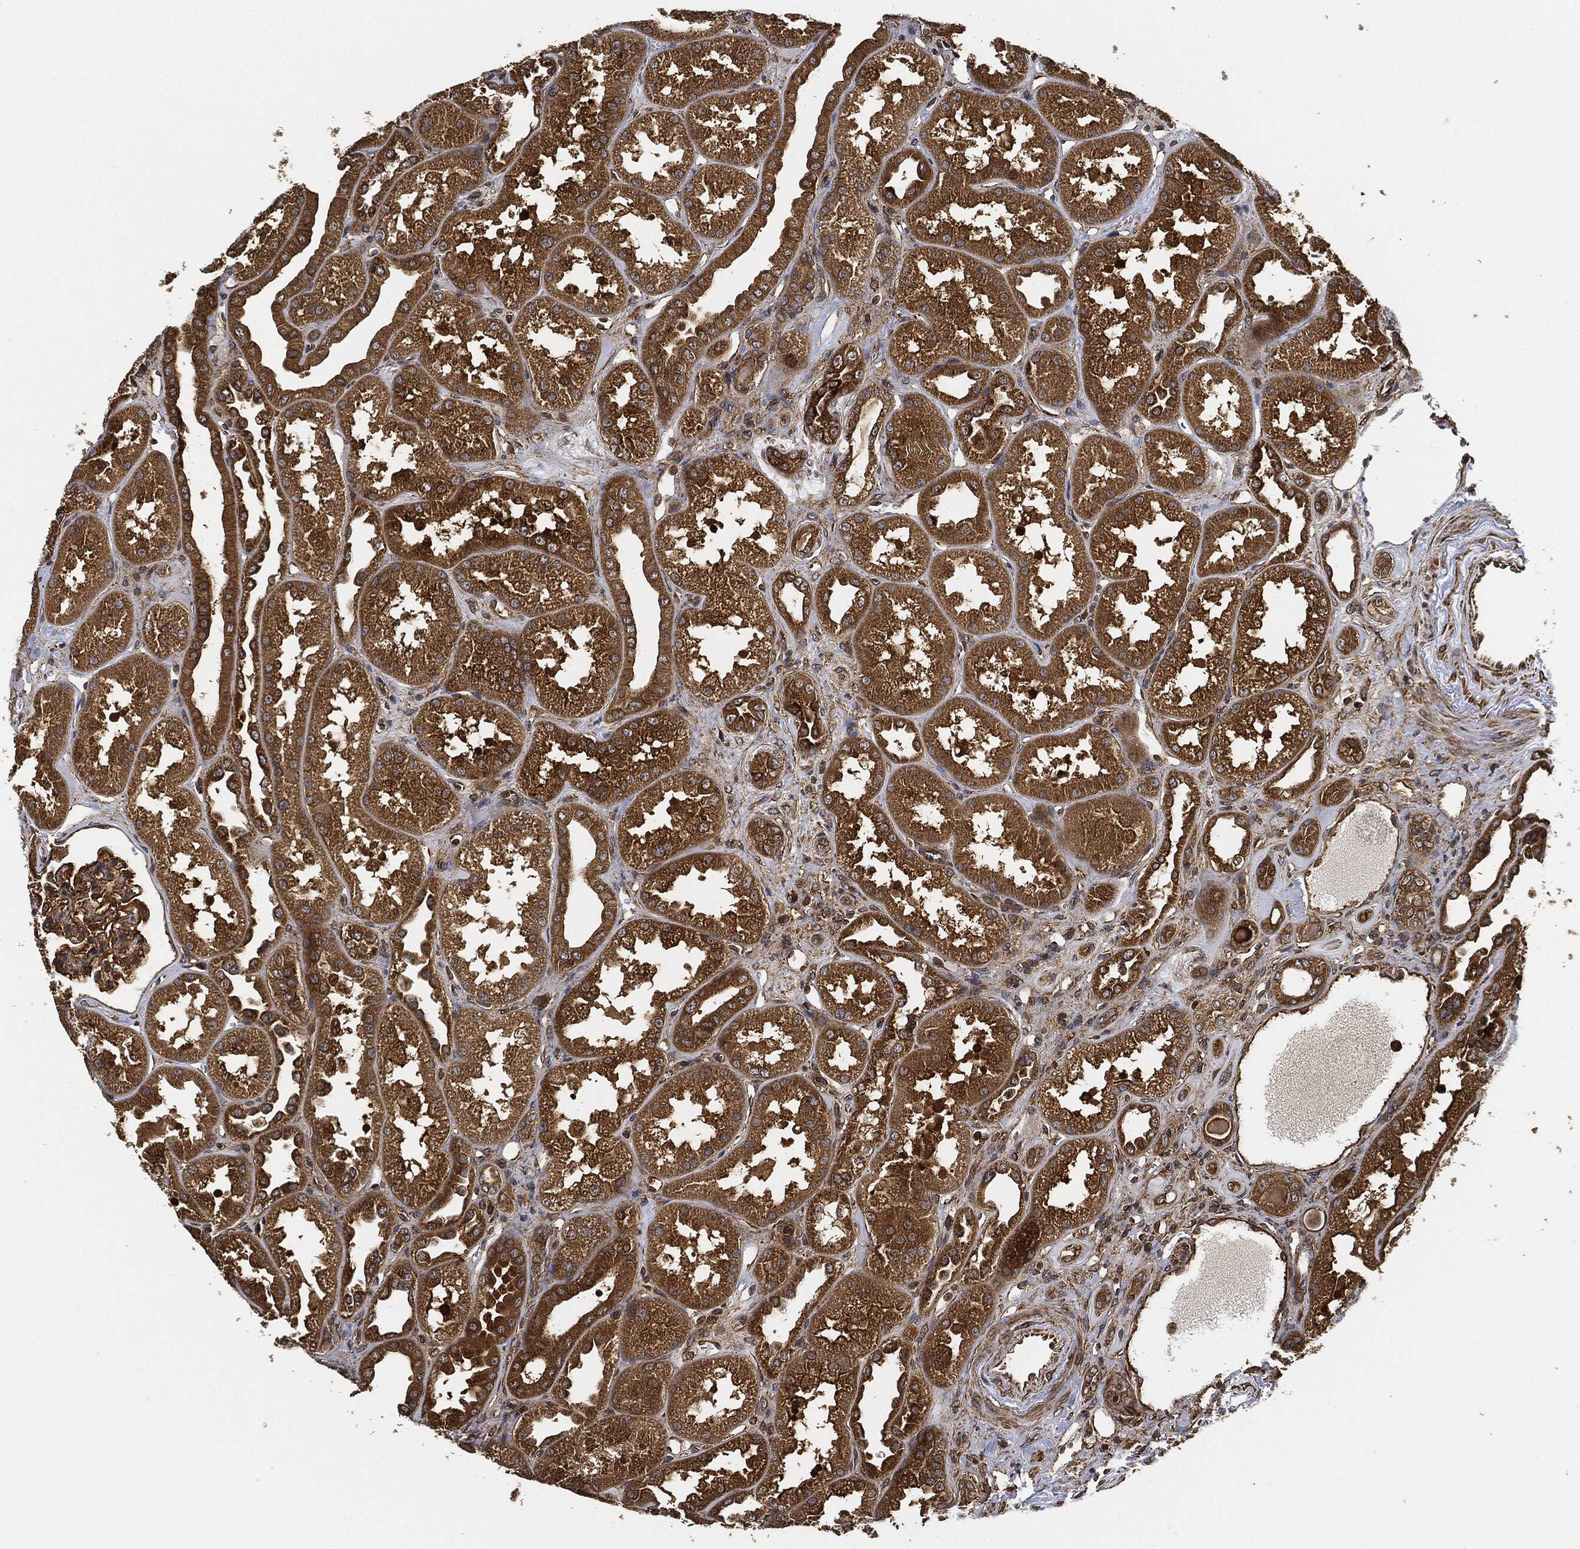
{"staining": {"intensity": "strong", "quantity": ">75%", "location": "cytoplasmic/membranous"}, "tissue": "kidney", "cell_type": "Cells in glomeruli", "image_type": "normal", "snomed": [{"axis": "morphology", "description": "Normal tissue, NOS"}, {"axis": "topography", "description": "Kidney"}], "caption": "Normal kidney reveals strong cytoplasmic/membranous expression in approximately >75% of cells in glomeruli Using DAB (brown) and hematoxylin (blue) stains, captured at high magnification using brightfield microscopy..", "gene": "CEP290", "patient": {"sex": "male", "age": 61}}